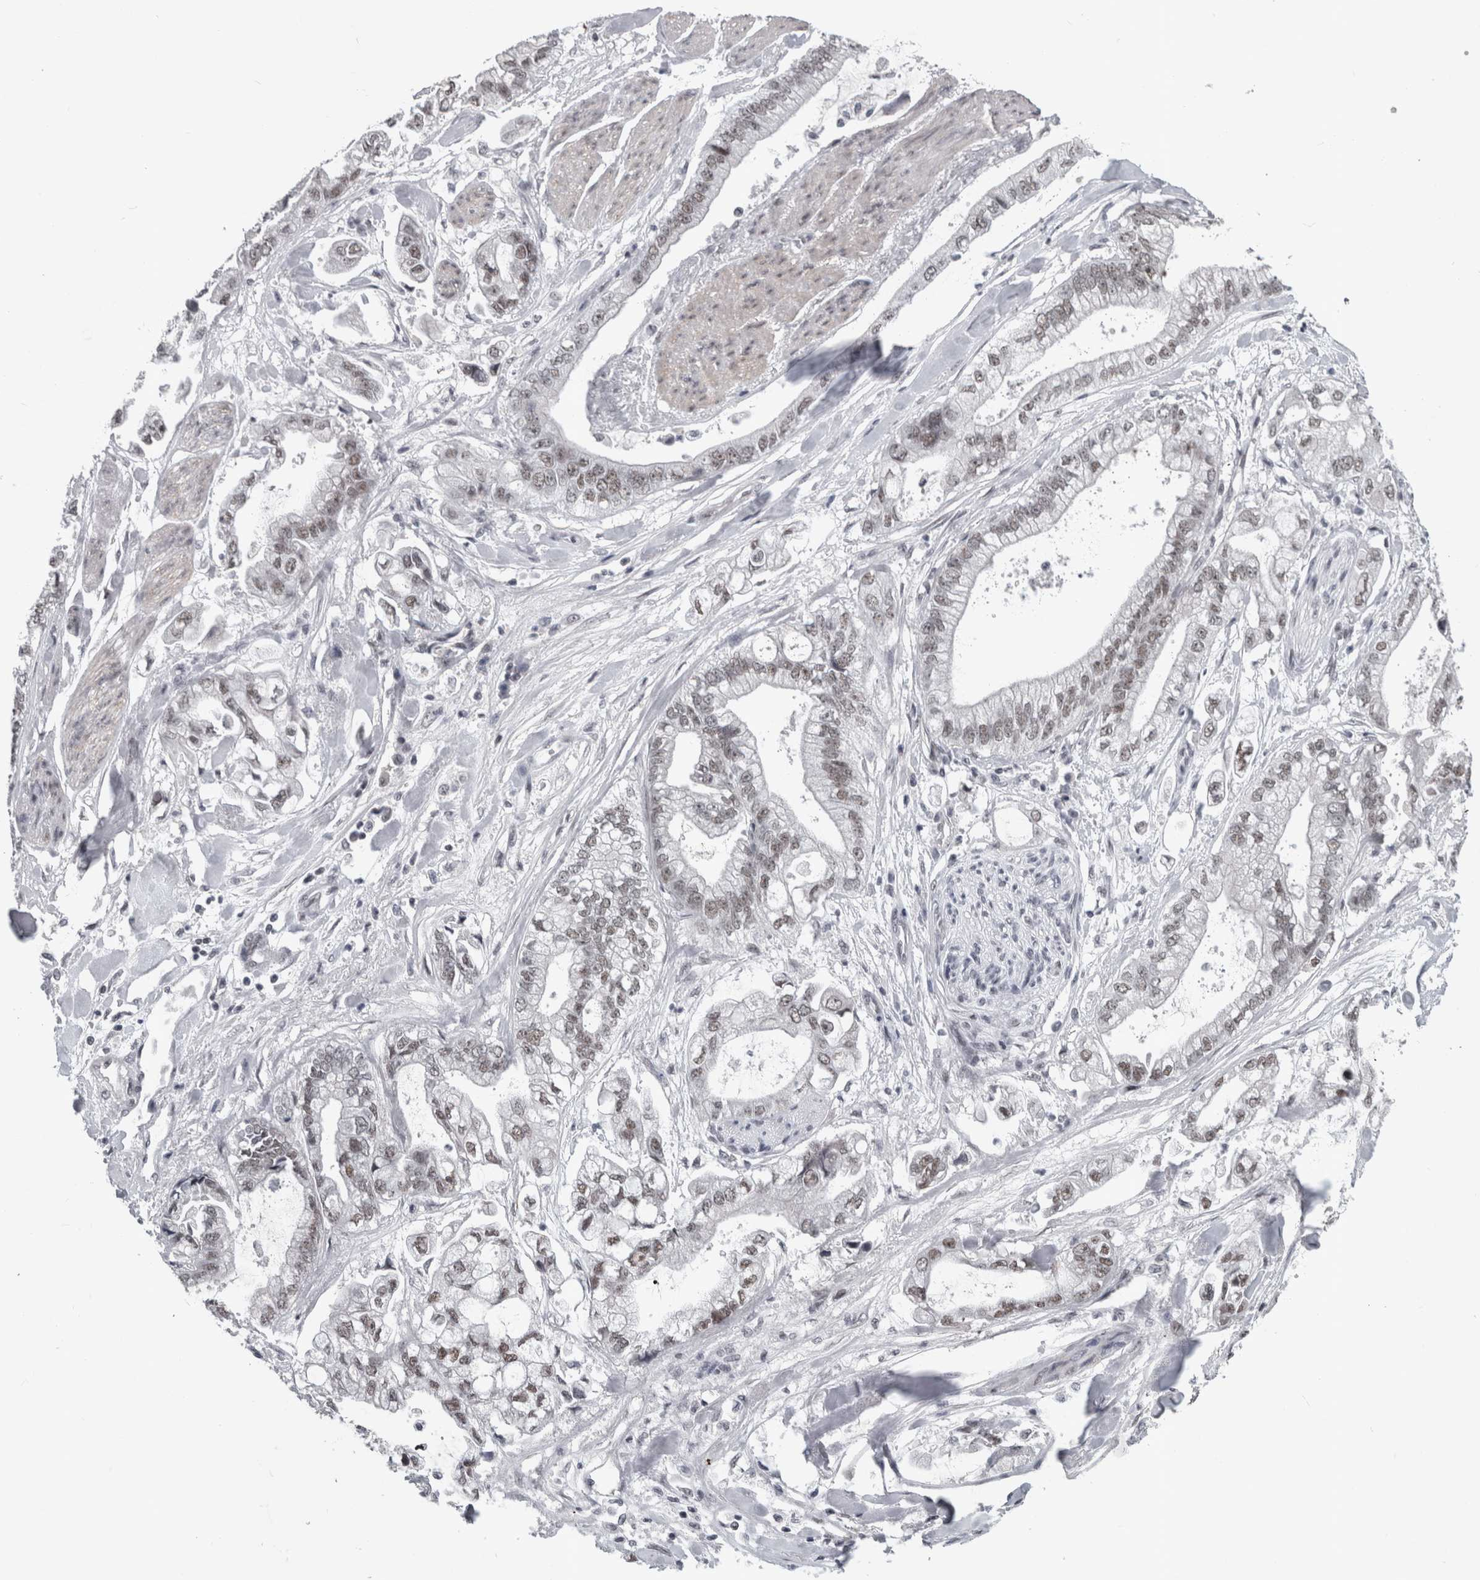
{"staining": {"intensity": "weak", "quantity": "<25%", "location": "nuclear"}, "tissue": "stomach cancer", "cell_type": "Tumor cells", "image_type": "cancer", "snomed": [{"axis": "morphology", "description": "Normal tissue, NOS"}, {"axis": "morphology", "description": "Adenocarcinoma, NOS"}, {"axis": "topography", "description": "Stomach"}], "caption": "DAB immunohistochemical staining of human stomach cancer (adenocarcinoma) shows no significant staining in tumor cells.", "gene": "ARID4B", "patient": {"sex": "male", "age": 62}}